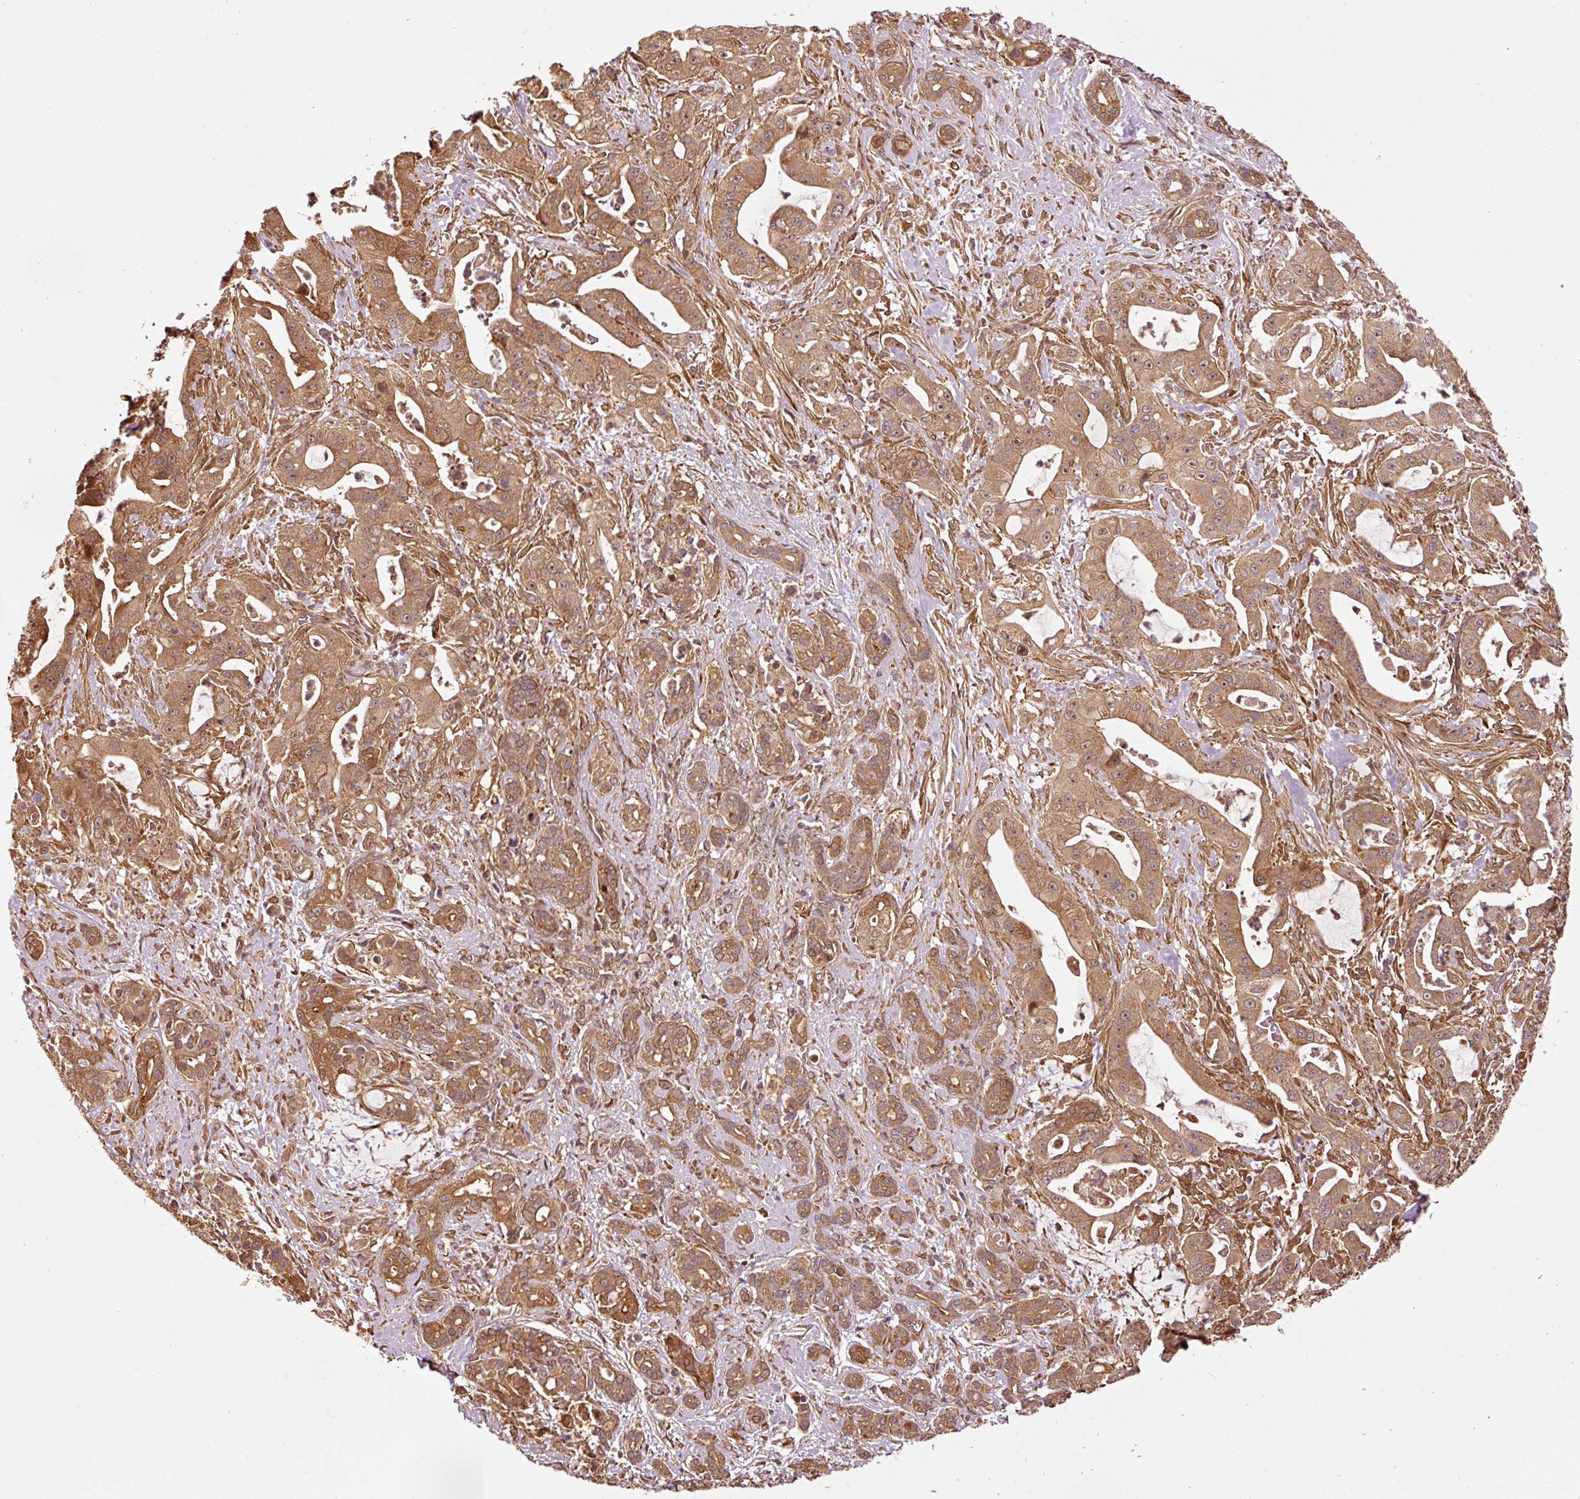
{"staining": {"intensity": "moderate", "quantity": ">75%", "location": "cytoplasmic/membranous,nuclear"}, "tissue": "pancreatic cancer", "cell_type": "Tumor cells", "image_type": "cancer", "snomed": [{"axis": "morphology", "description": "Adenocarcinoma, NOS"}, {"axis": "topography", "description": "Pancreas"}], "caption": "A medium amount of moderate cytoplasmic/membranous and nuclear positivity is present in approximately >75% of tumor cells in pancreatic adenocarcinoma tissue.", "gene": "OXER1", "patient": {"sex": "male", "age": 57}}